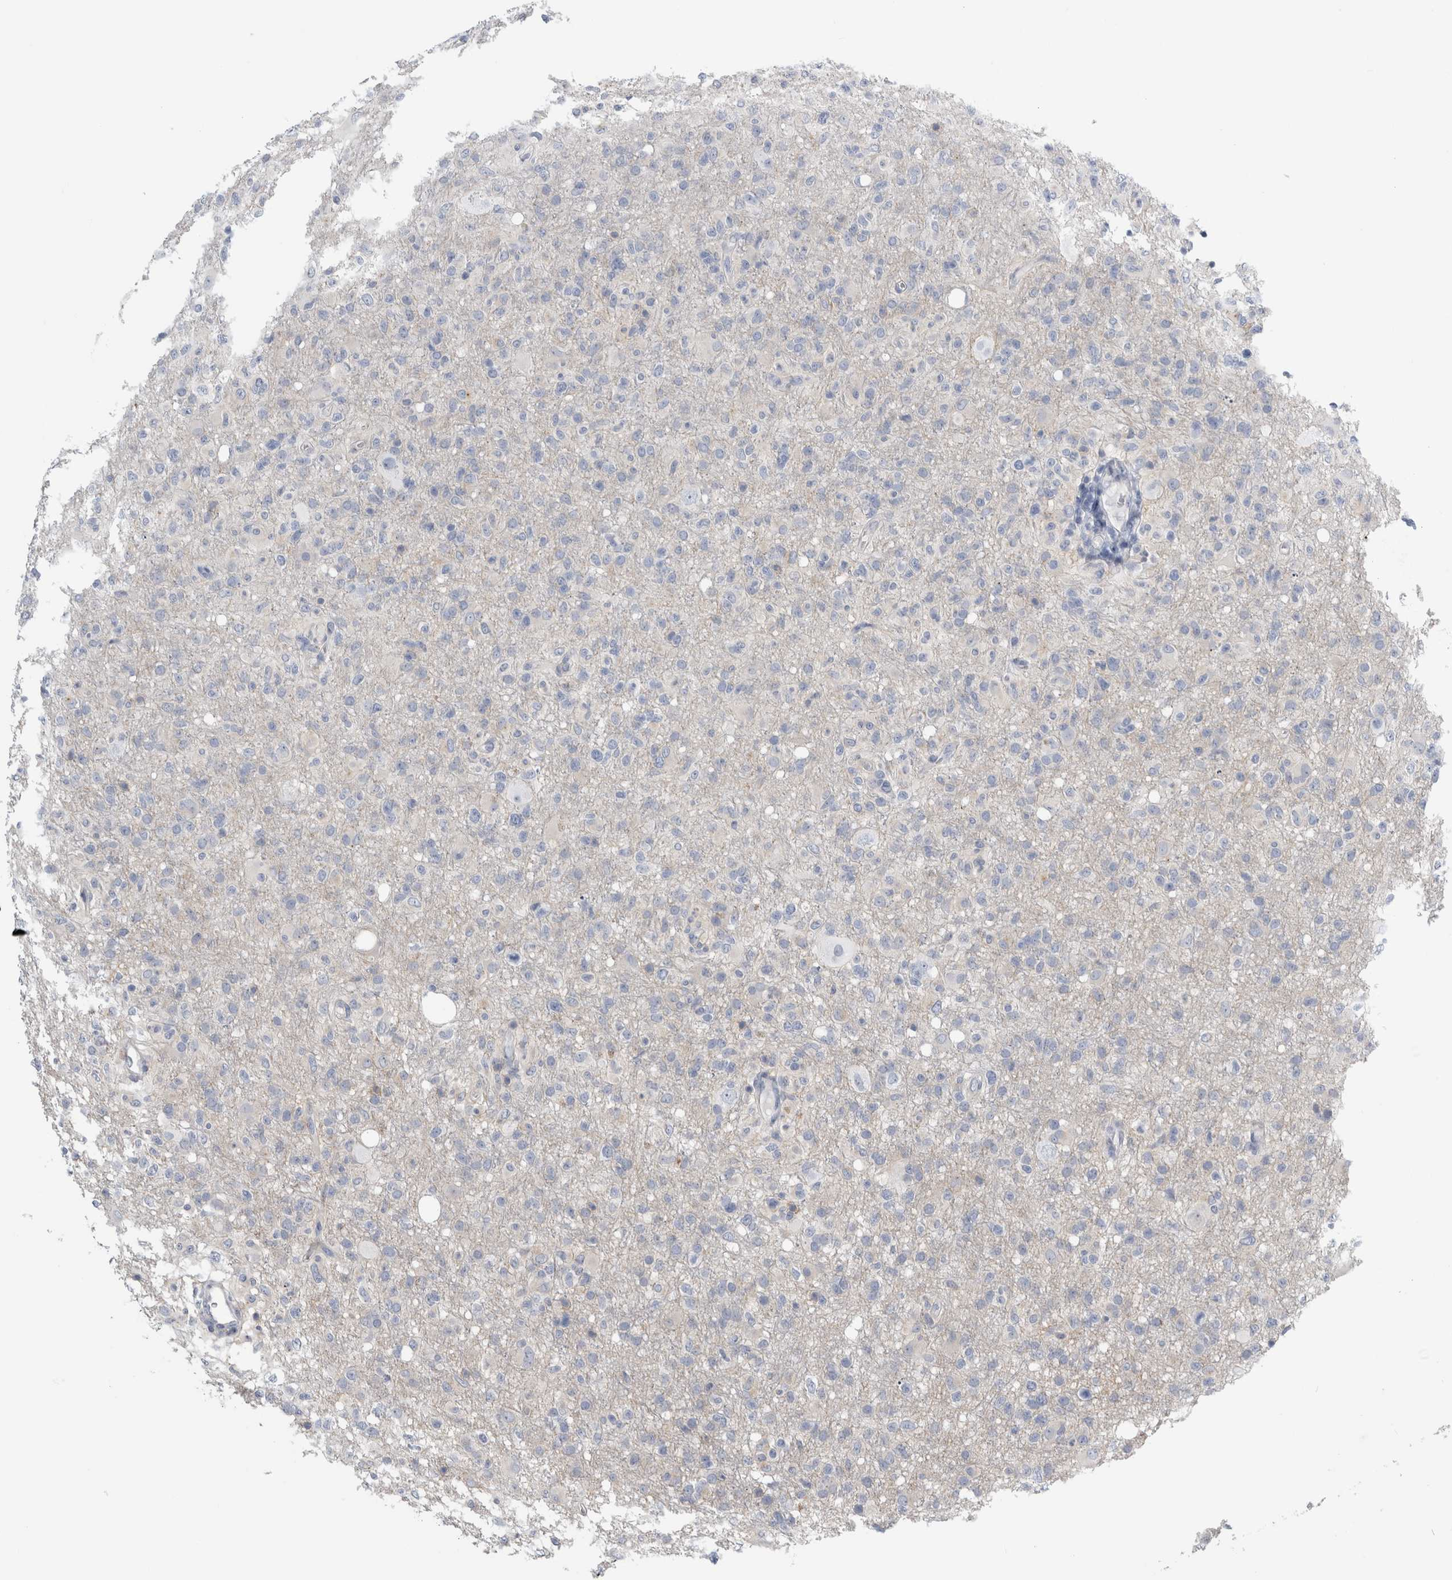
{"staining": {"intensity": "negative", "quantity": "none", "location": "none"}, "tissue": "glioma", "cell_type": "Tumor cells", "image_type": "cancer", "snomed": [{"axis": "morphology", "description": "Glioma, malignant, High grade"}, {"axis": "topography", "description": "Brain"}], "caption": "An IHC photomicrograph of malignant high-grade glioma is shown. There is no staining in tumor cells of malignant high-grade glioma.", "gene": "ANKFY1", "patient": {"sex": "female", "age": 57}}